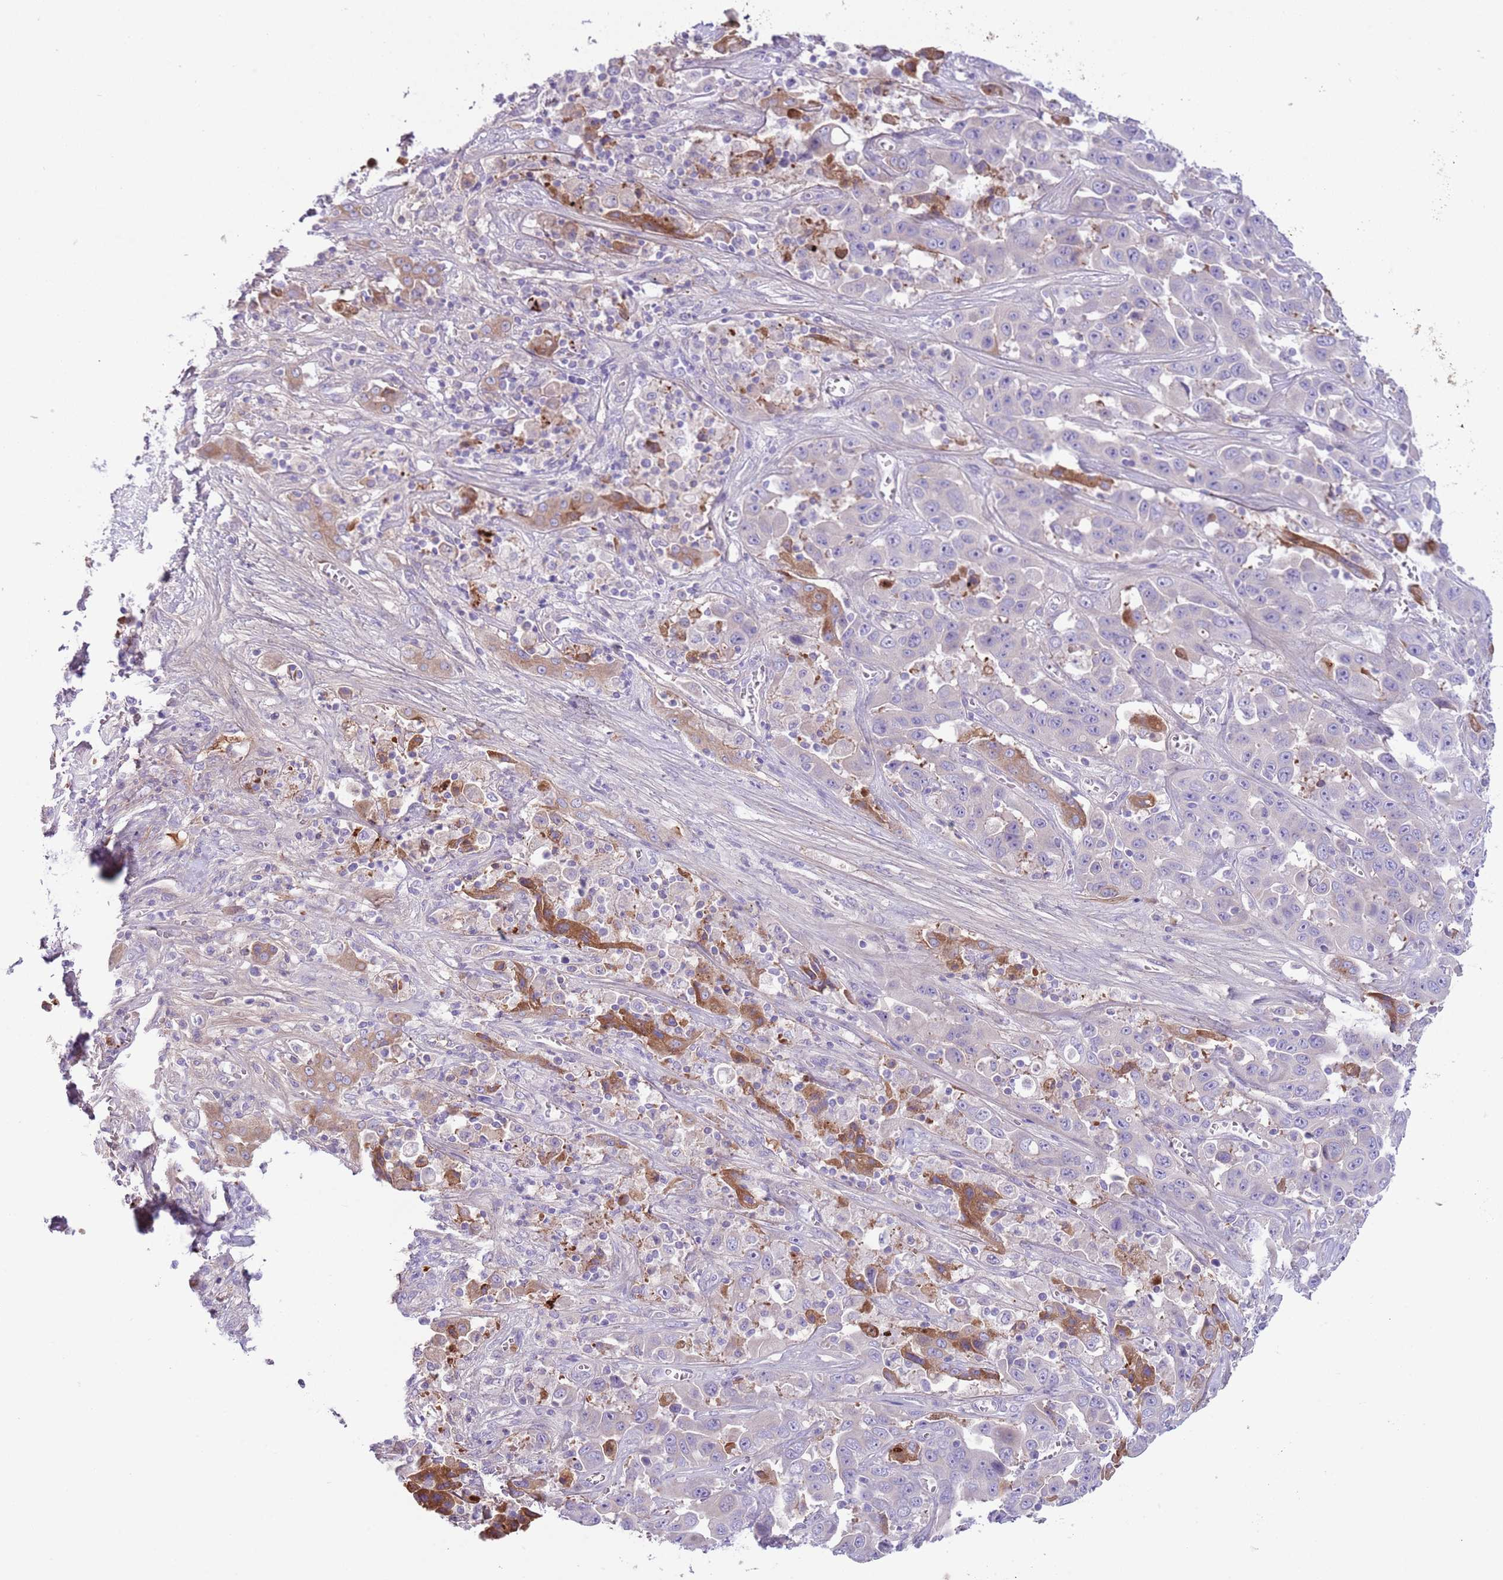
{"staining": {"intensity": "negative", "quantity": "none", "location": "none"}, "tissue": "liver cancer", "cell_type": "Tumor cells", "image_type": "cancer", "snomed": [{"axis": "morphology", "description": "Cholangiocarcinoma"}, {"axis": "topography", "description": "Liver"}], "caption": "Cholangiocarcinoma (liver) was stained to show a protein in brown. There is no significant staining in tumor cells.", "gene": "CFH", "patient": {"sex": "female", "age": 52}}